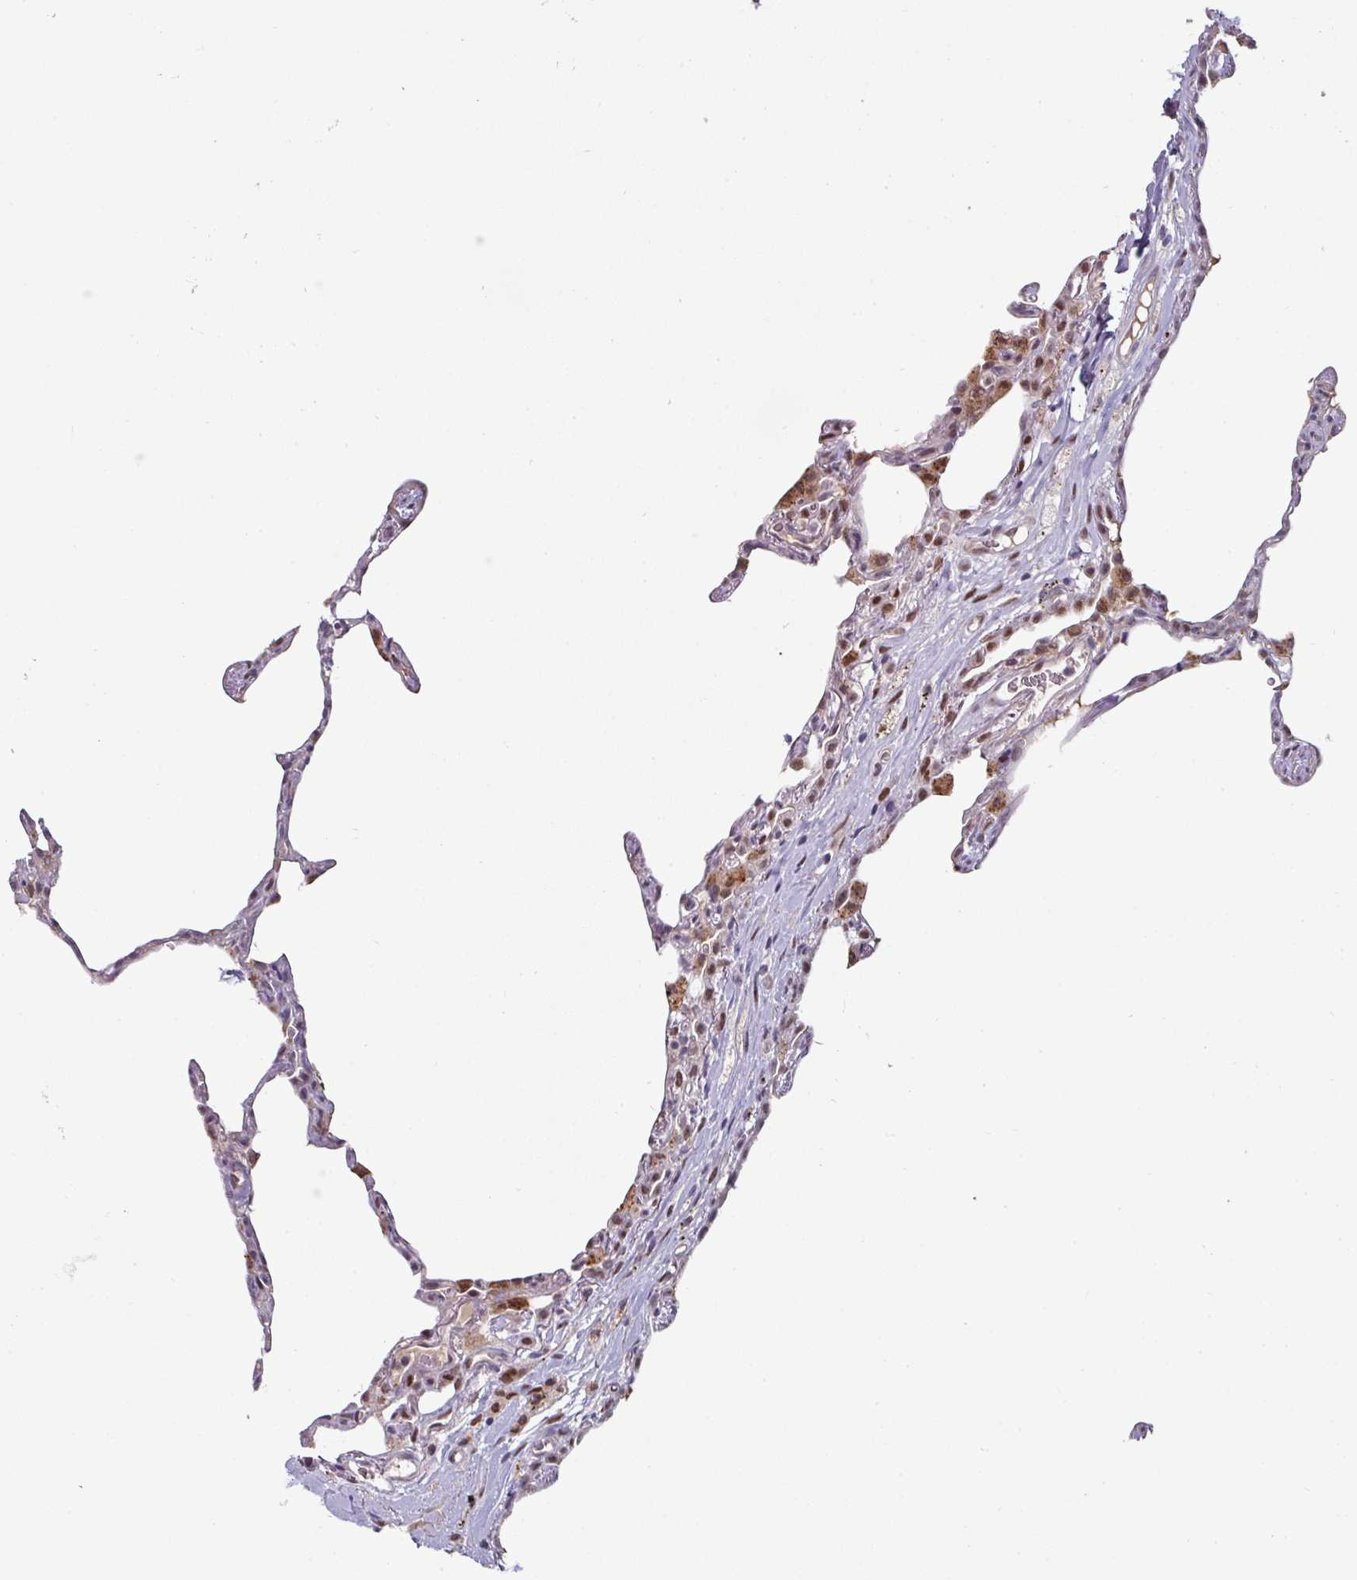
{"staining": {"intensity": "negative", "quantity": "none", "location": "none"}, "tissue": "lung", "cell_type": "Alveolar cells", "image_type": "normal", "snomed": [{"axis": "morphology", "description": "Normal tissue, NOS"}, {"axis": "topography", "description": "Lung"}], "caption": "DAB immunohistochemical staining of unremarkable human lung shows no significant expression in alveolar cells. (Brightfield microscopy of DAB (3,3'-diaminobenzidine) immunohistochemistry (IHC) at high magnification).", "gene": "SWSAP1", "patient": {"sex": "female", "age": 57}}